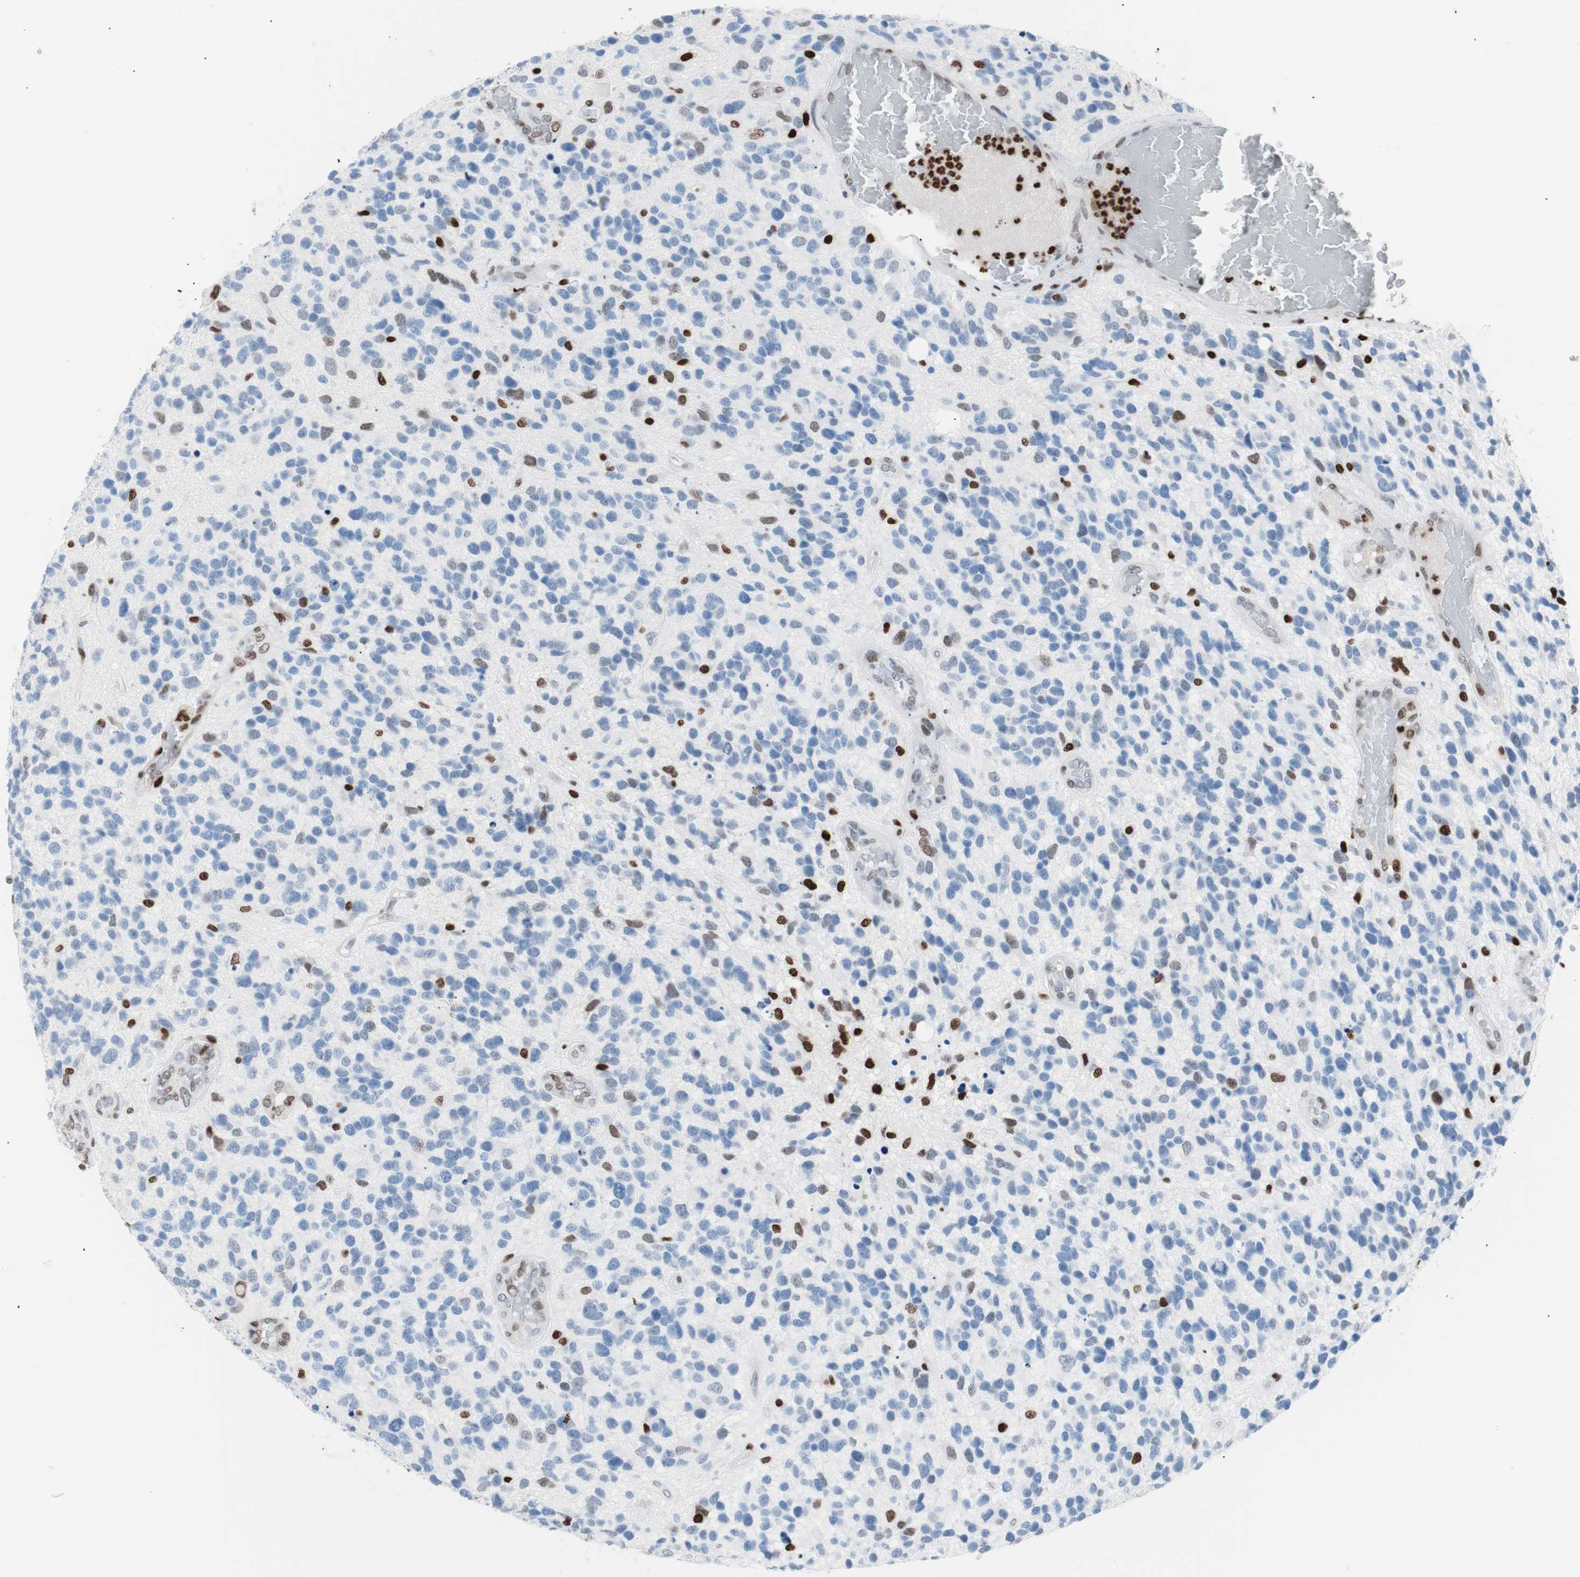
{"staining": {"intensity": "strong", "quantity": "<25%", "location": "nuclear"}, "tissue": "glioma", "cell_type": "Tumor cells", "image_type": "cancer", "snomed": [{"axis": "morphology", "description": "Glioma, malignant, High grade"}, {"axis": "topography", "description": "Brain"}], "caption": "This is a photomicrograph of immunohistochemistry staining of glioma, which shows strong positivity in the nuclear of tumor cells.", "gene": "CEBPB", "patient": {"sex": "female", "age": 58}}